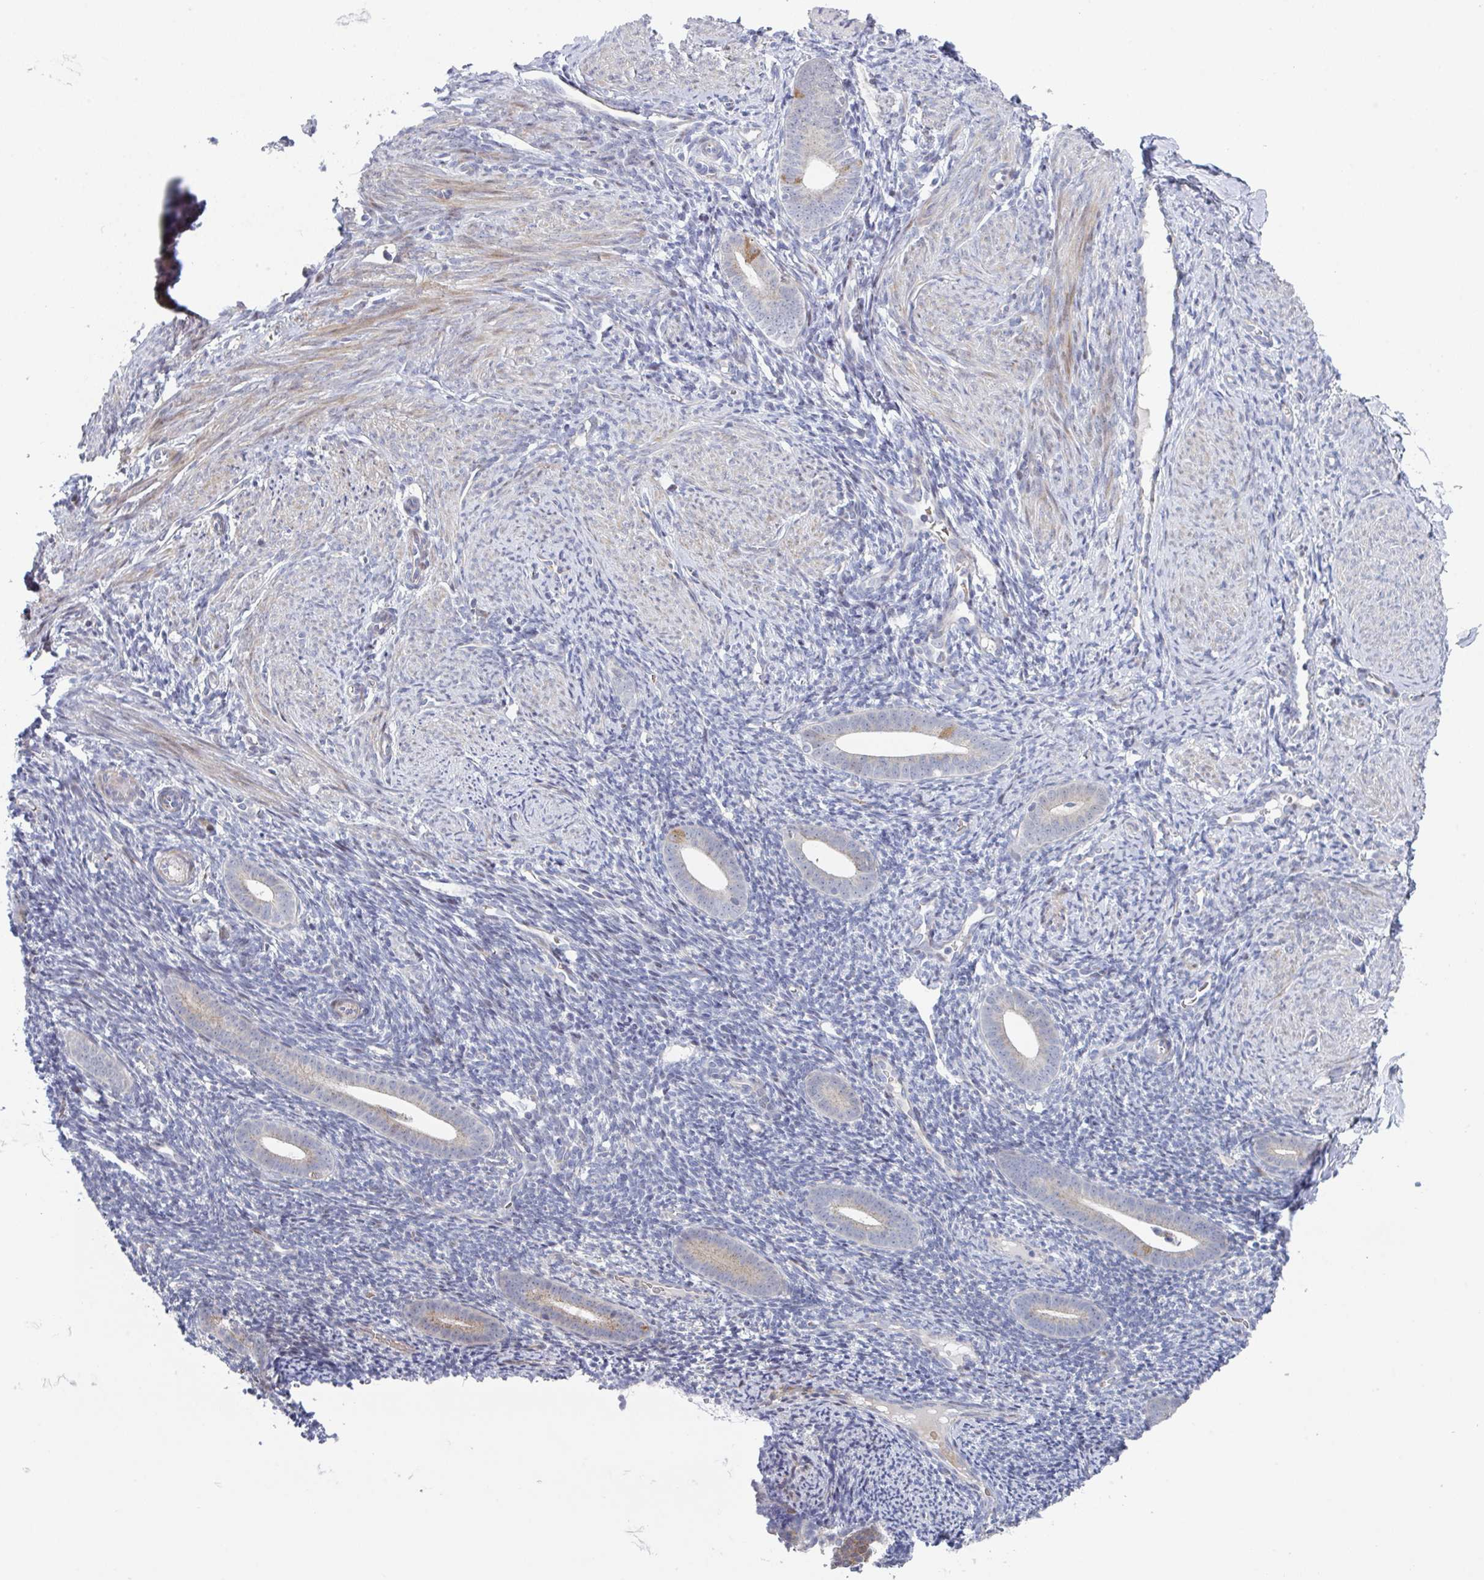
{"staining": {"intensity": "moderate", "quantity": "25%-75%", "location": "cytoplasmic/membranous"}, "tissue": "endometrium", "cell_type": "Cells in endometrial stroma", "image_type": "normal", "snomed": [{"axis": "morphology", "description": "Normal tissue, NOS"}, {"axis": "topography", "description": "Endometrium"}], "caption": "Protein expression analysis of normal endometrium displays moderate cytoplasmic/membranous positivity in approximately 25%-75% of cells in endometrial stroma.", "gene": "ZNF644", "patient": {"sex": "female", "age": 39}}